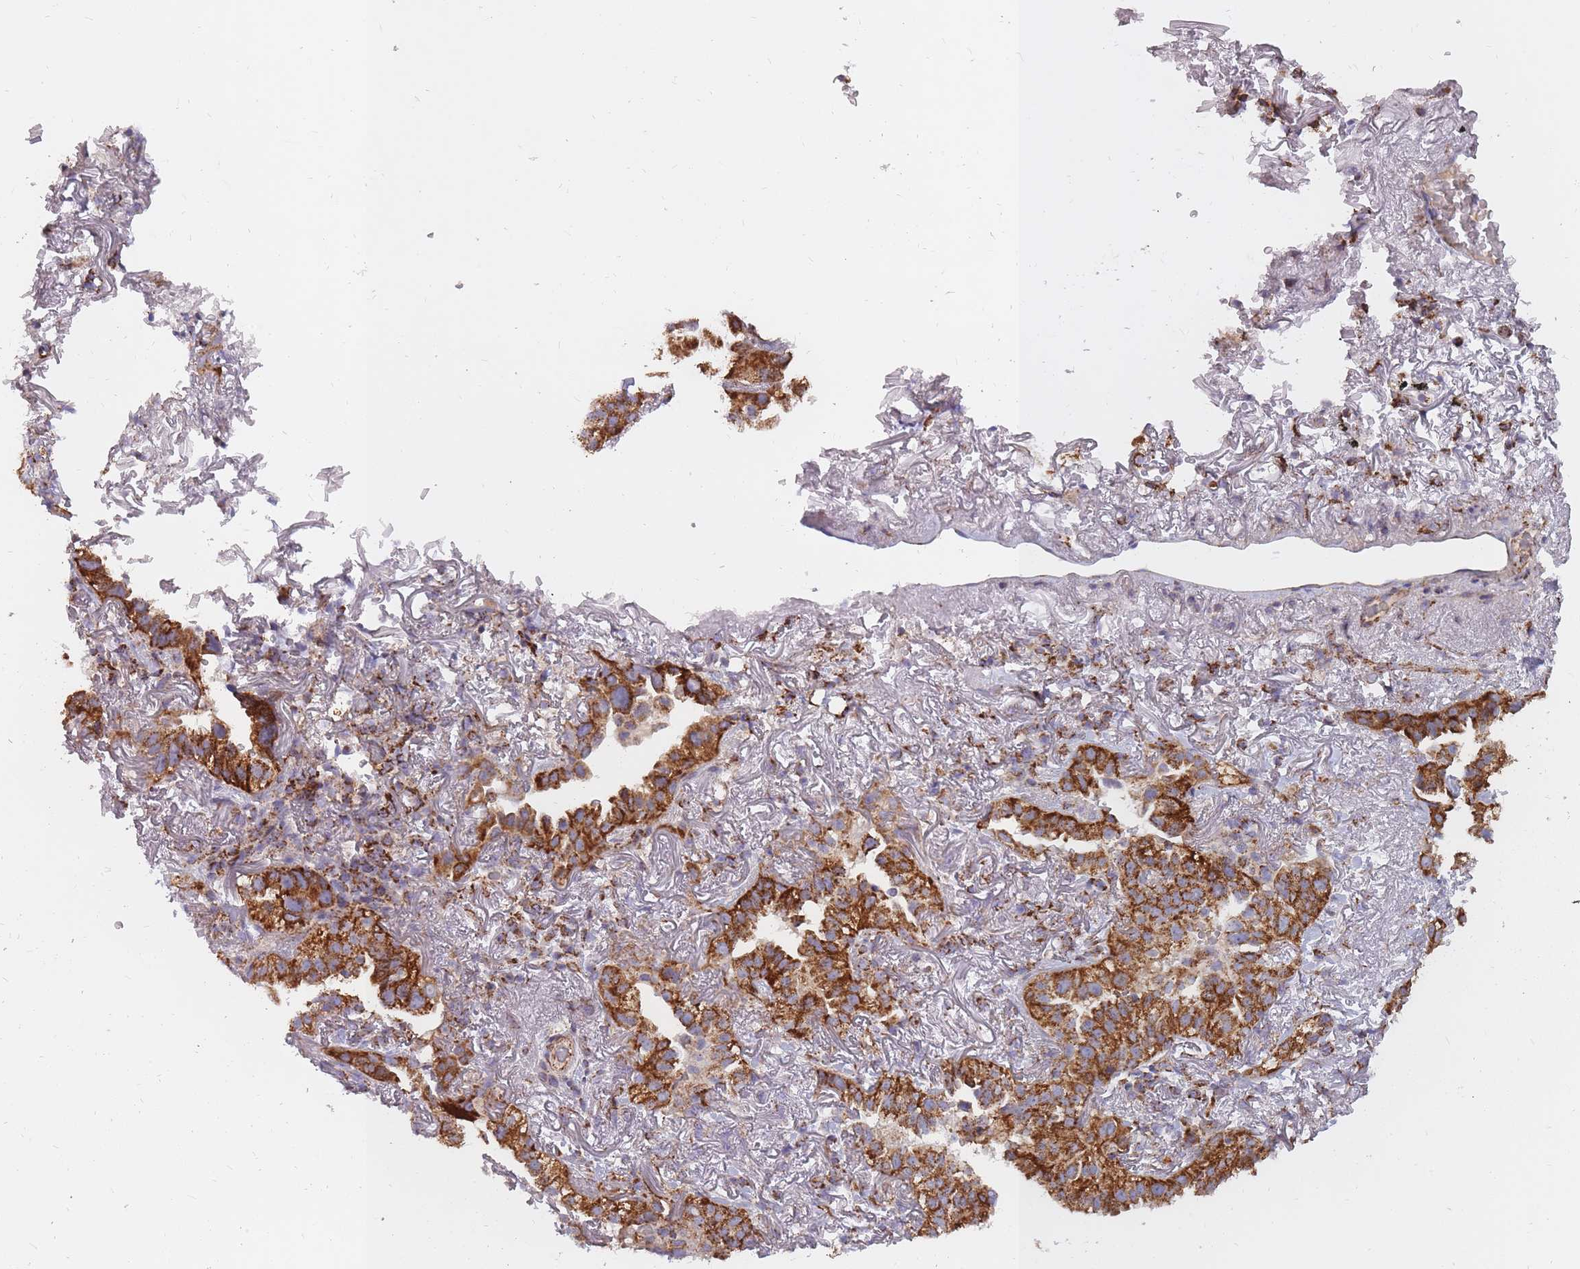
{"staining": {"intensity": "strong", "quantity": ">75%", "location": "cytoplasmic/membranous"}, "tissue": "lung cancer", "cell_type": "Tumor cells", "image_type": "cancer", "snomed": [{"axis": "morphology", "description": "Adenocarcinoma, NOS"}, {"axis": "topography", "description": "Lung"}], "caption": "A histopathology image showing strong cytoplasmic/membranous staining in approximately >75% of tumor cells in lung cancer, as visualized by brown immunohistochemical staining.", "gene": "ALKBH4", "patient": {"sex": "female", "age": 69}}